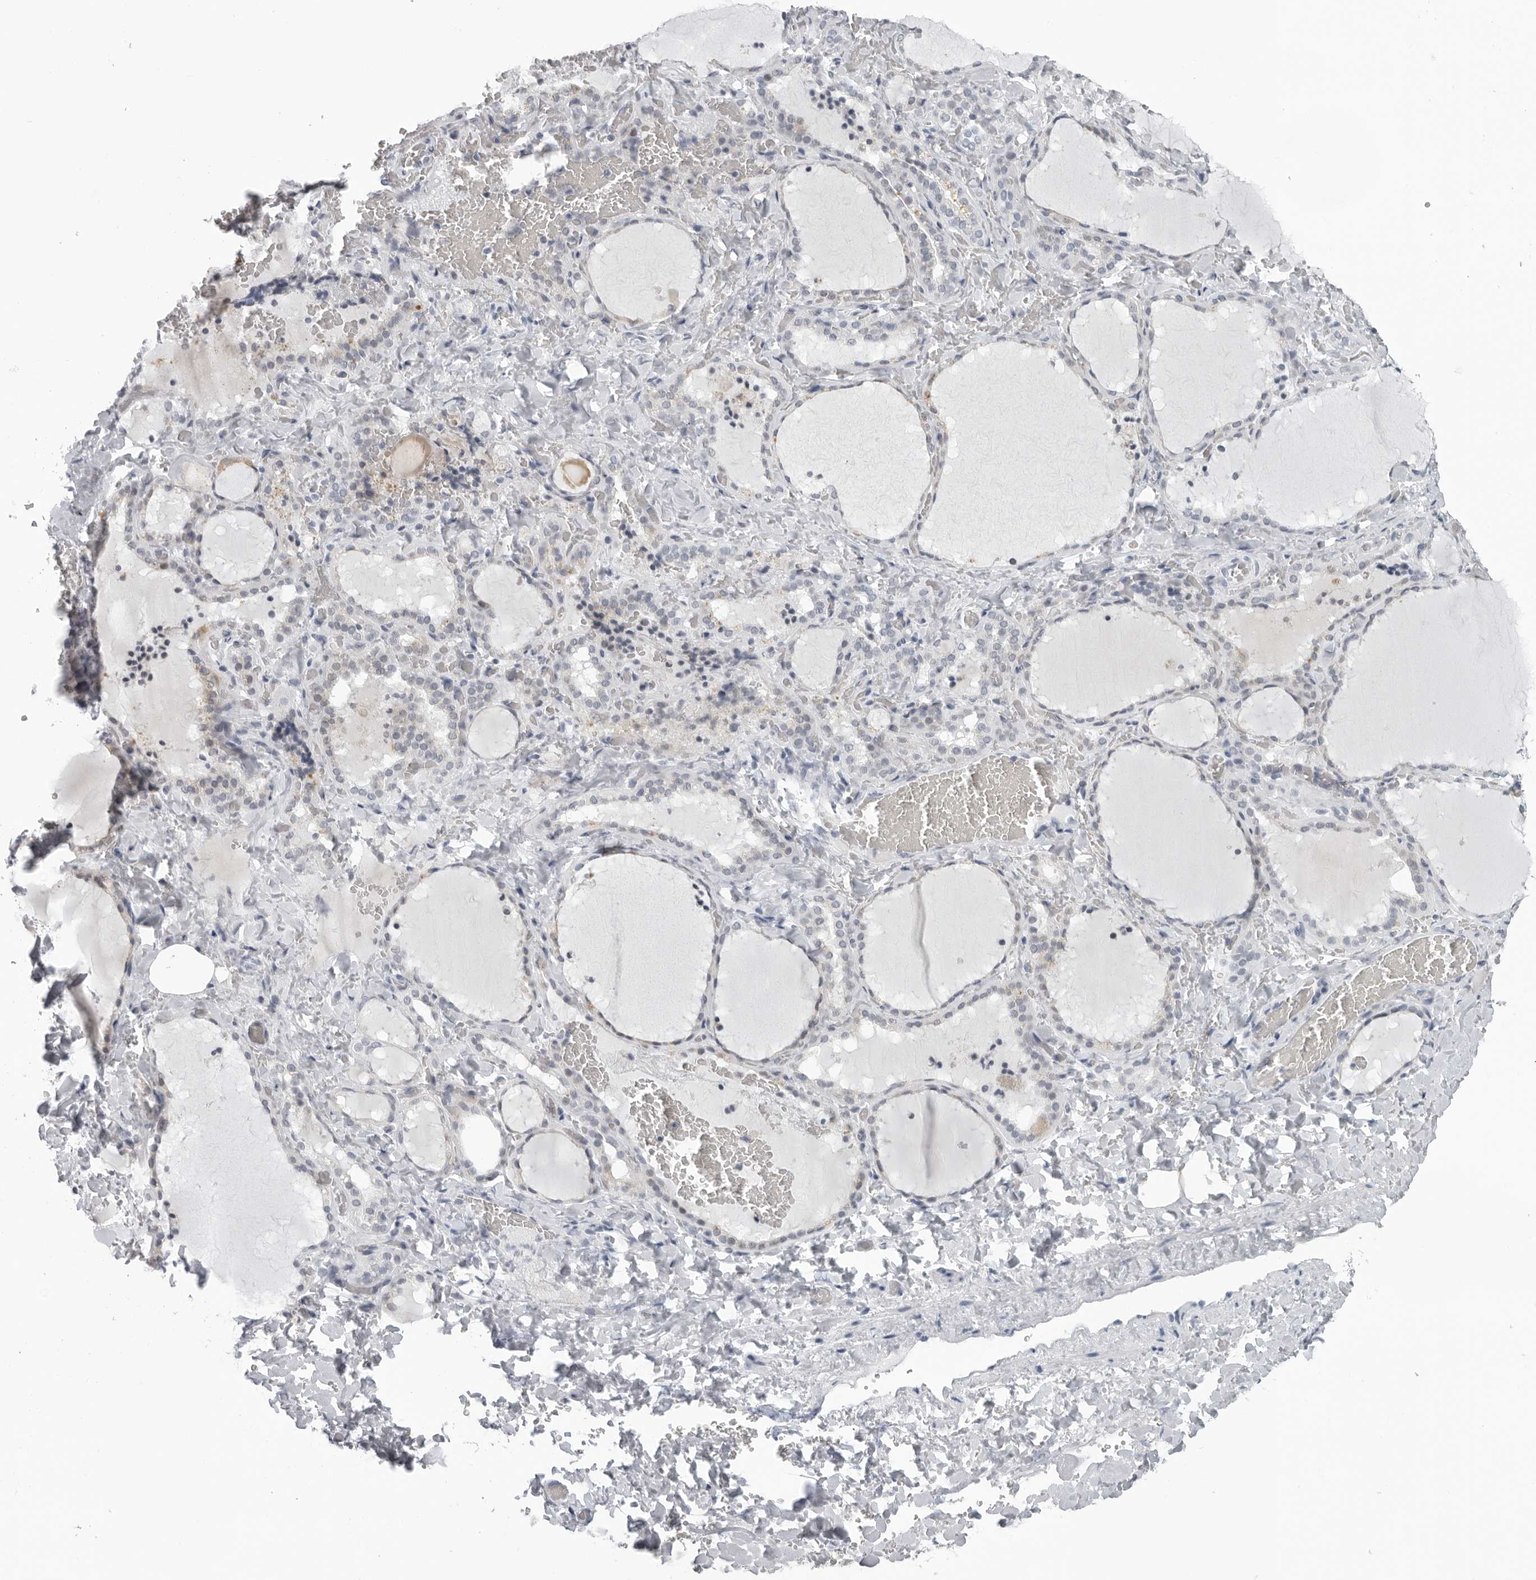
{"staining": {"intensity": "negative", "quantity": "none", "location": "none"}, "tissue": "thyroid gland", "cell_type": "Glandular cells", "image_type": "normal", "snomed": [{"axis": "morphology", "description": "Normal tissue, NOS"}, {"axis": "topography", "description": "Thyroid gland"}], "caption": "DAB (3,3'-diaminobenzidine) immunohistochemical staining of unremarkable thyroid gland displays no significant expression in glandular cells. (DAB (3,3'-diaminobenzidine) immunohistochemistry visualized using brightfield microscopy, high magnification).", "gene": "OPLAH", "patient": {"sex": "female", "age": 22}}